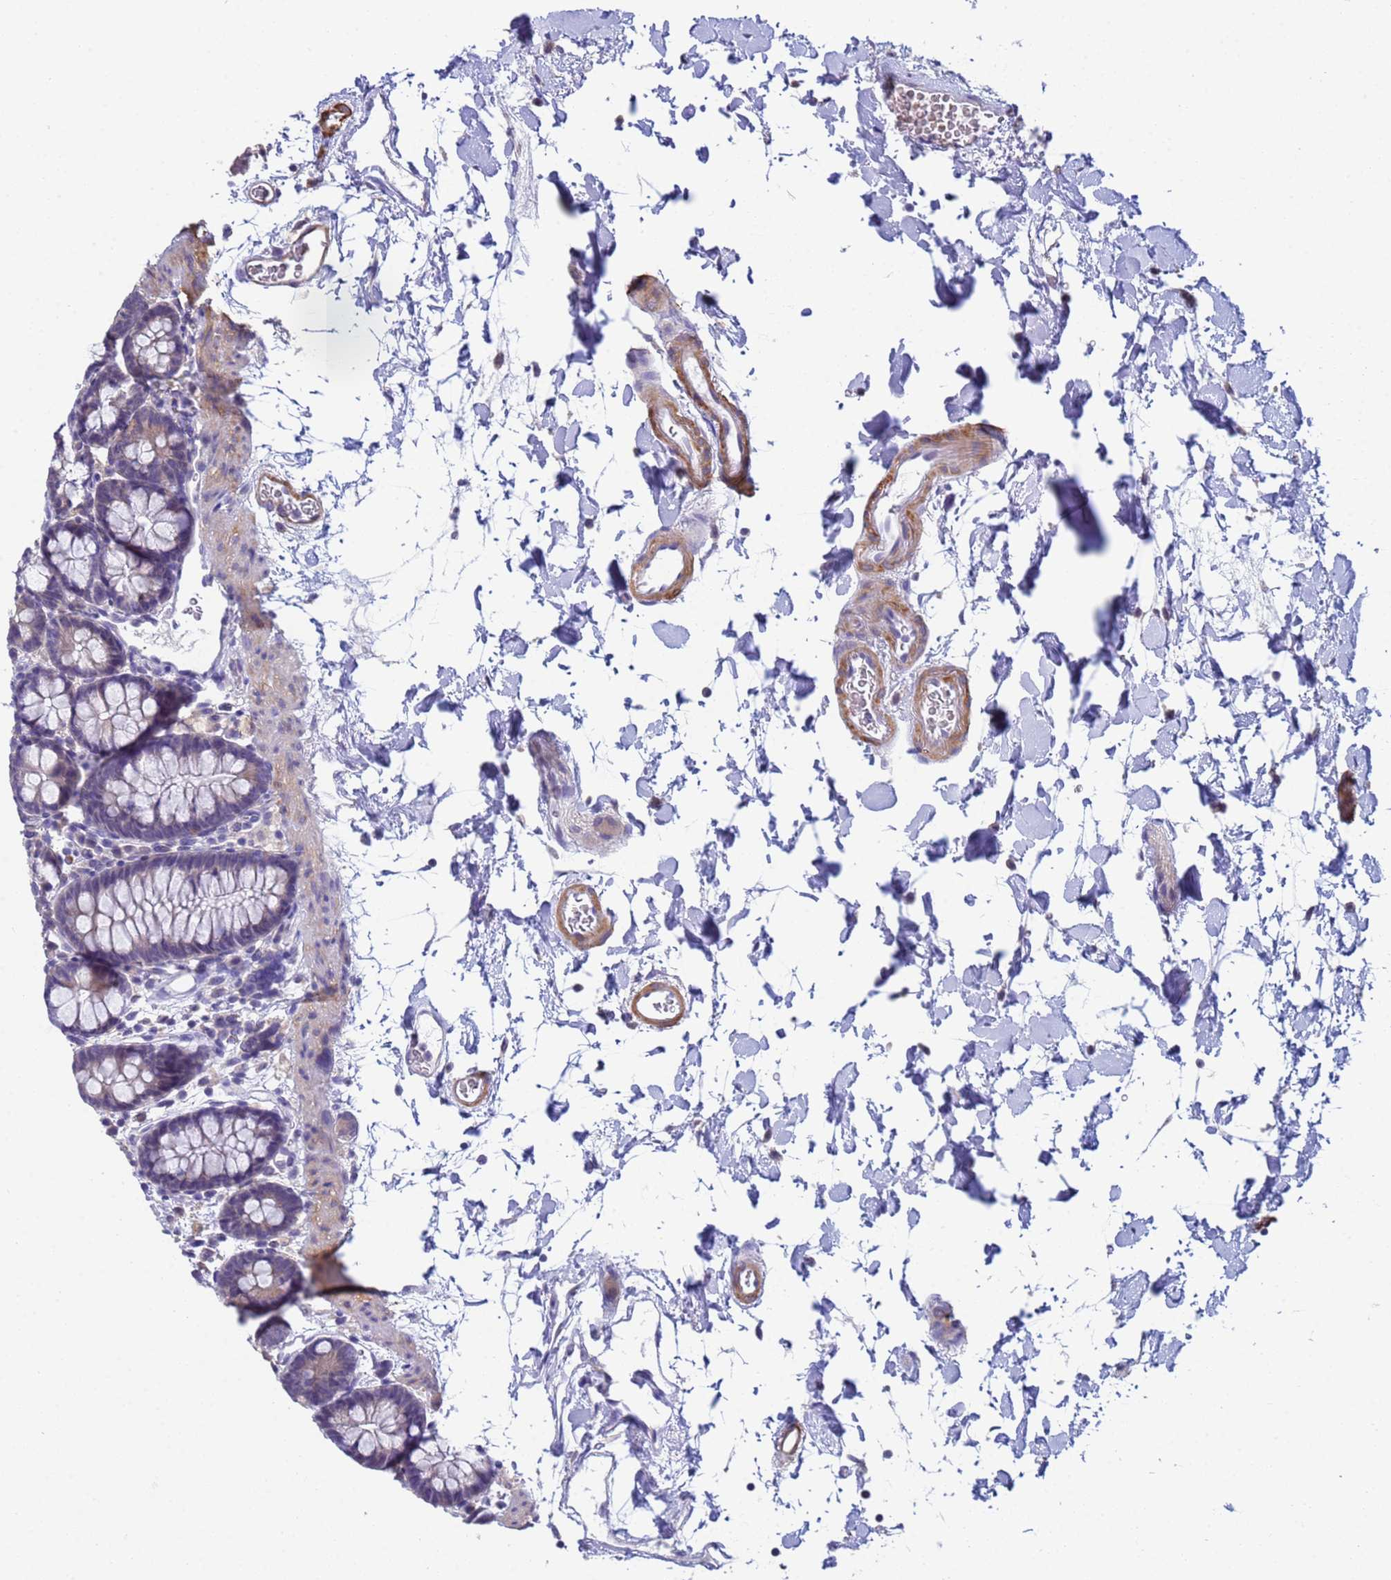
{"staining": {"intensity": "moderate", "quantity": "25%-75%", "location": "cytoplasmic/membranous"}, "tissue": "colon", "cell_type": "Endothelial cells", "image_type": "normal", "snomed": [{"axis": "morphology", "description": "Normal tissue, NOS"}, {"axis": "topography", "description": "Colon"}], "caption": "Immunohistochemistry image of benign colon stained for a protein (brown), which demonstrates medium levels of moderate cytoplasmic/membranous positivity in about 25%-75% of endothelial cells.", "gene": "CLHC1", "patient": {"sex": "male", "age": 75}}